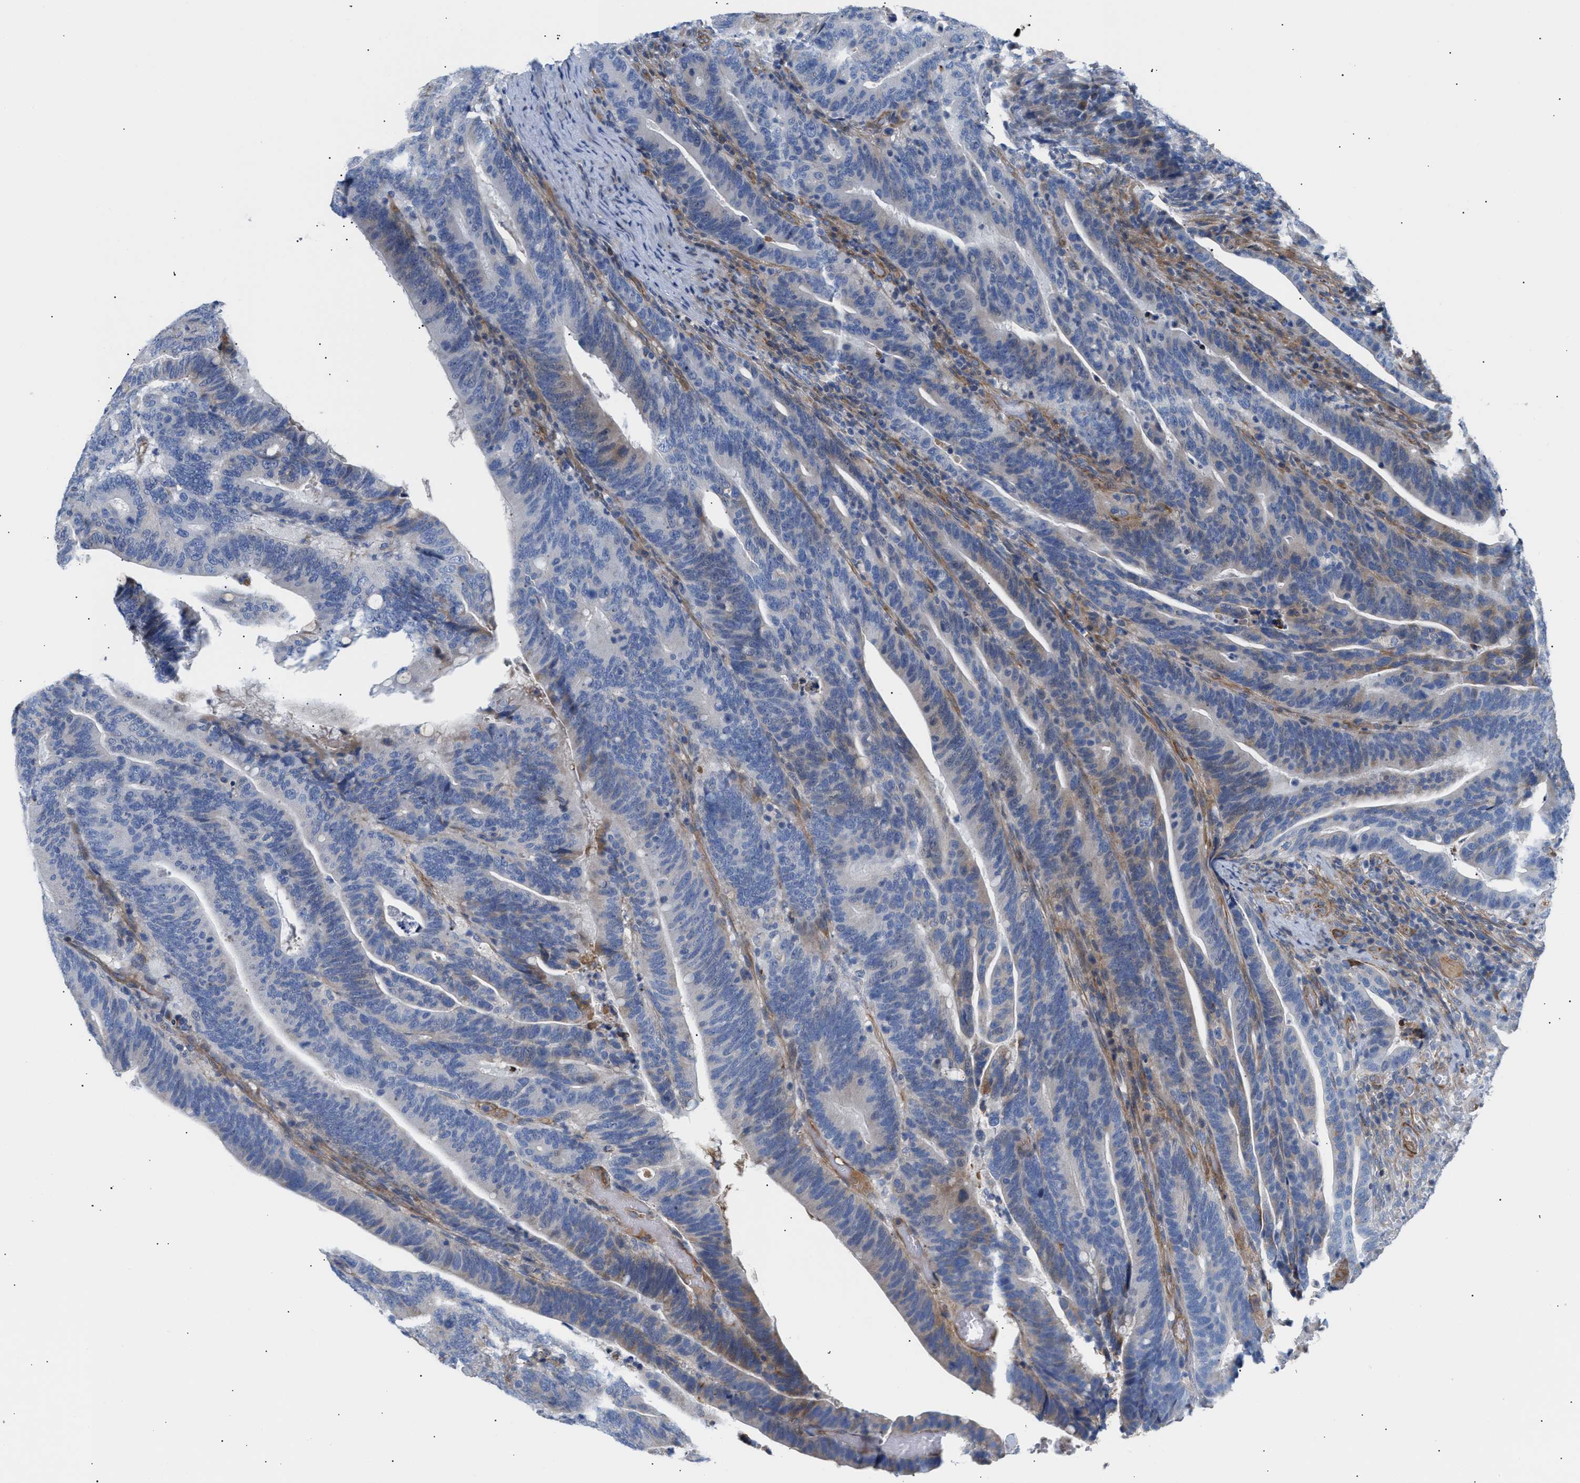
{"staining": {"intensity": "negative", "quantity": "none", "location": "none"}, "tissue": "colorectal cancer", "cell_type": "Tumor cells", "image_type": "cancer", "snomed": [{"axis": "morphology", "description": "Adenocarcinoma, NOS"}, {"axis": "topography", "description": "Colon"}], "caption": "There is no significant positivity in tumor cells of colorectal cancer (adenocarcinoma).", "gene": "TFPI", "patient": {"sex": "female", "age": 66}}